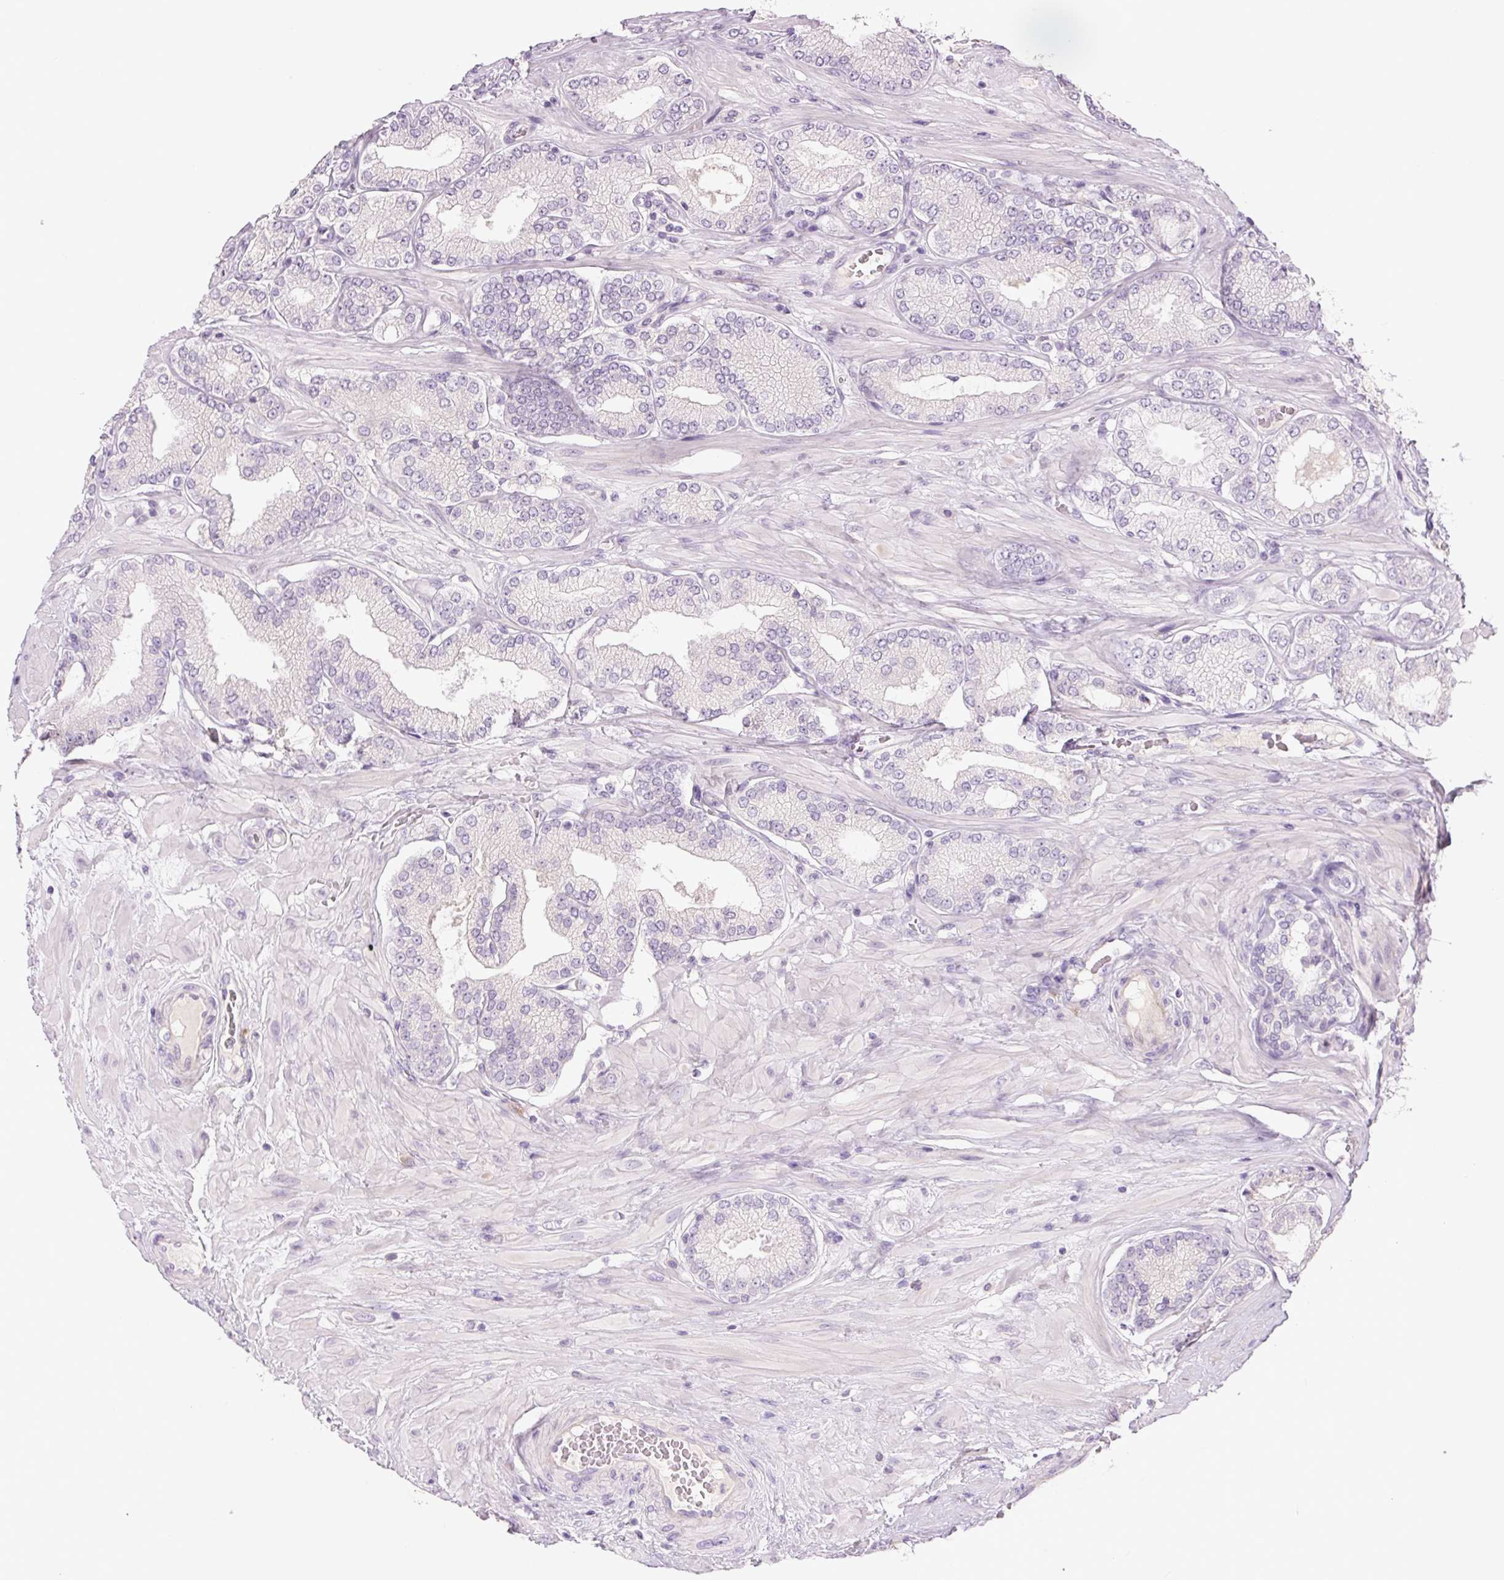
{"staining": {"intensity": "negative", "quantity": "none", "location": "none"}, "tissue": "prostate cancer", "cell_type": "Tumor cells", "image_type": "cancer", "snomed": [{"axis": "morphology", "description": "Adenocarcinoma, High grade"}, {"axis": "topography", "description": "Prostate"}], "caption": "IHC micrograph of human adenocarcinoma (high-grade) (prostate) stained for a protein (brown), which reveals no positivity in tumor cells.", "gene": "TMEM100", "patient": {"sex": "male", "age": 68}}